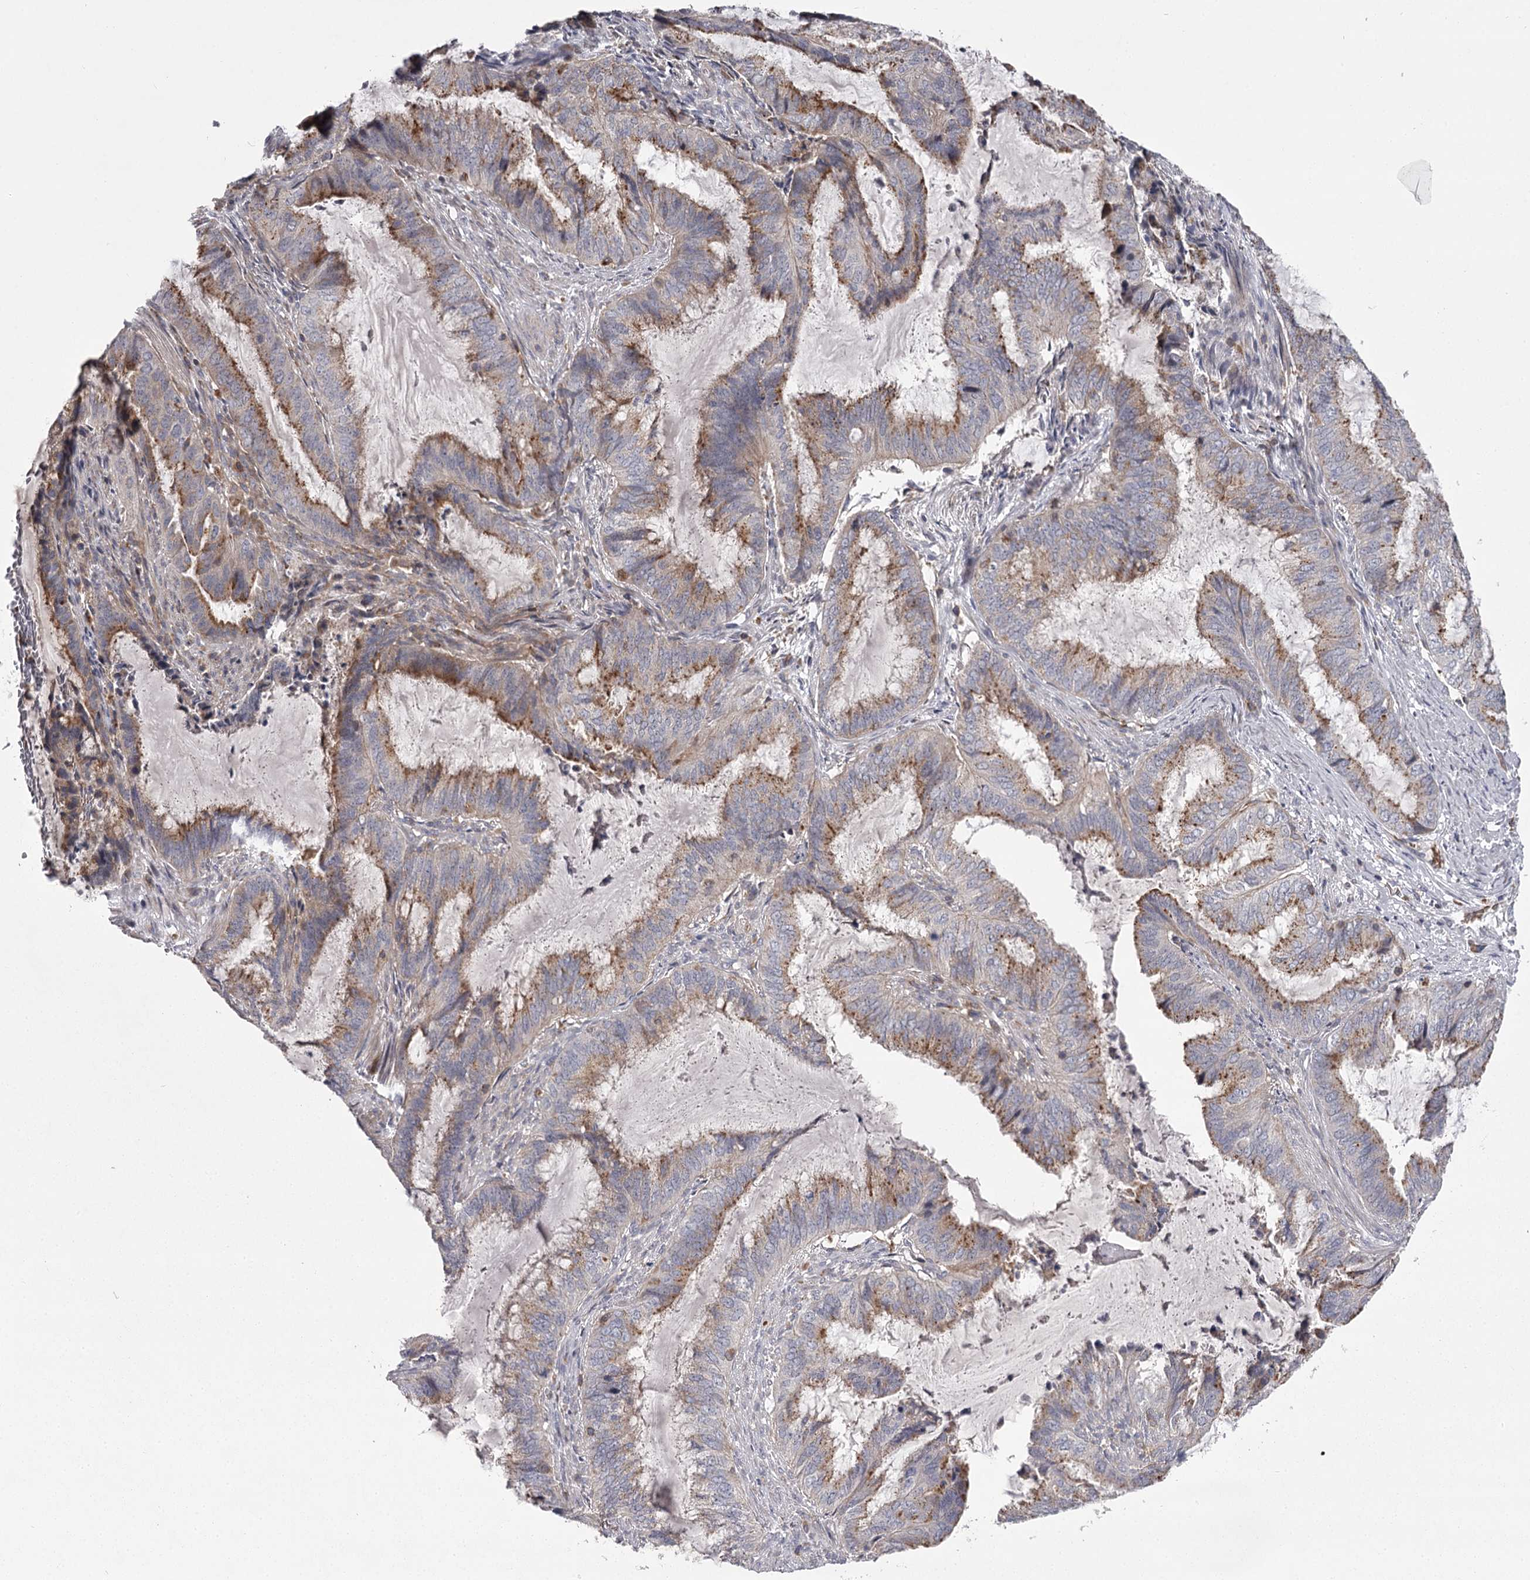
{"staining": {"intensity": "moderate", "quantity": ">75%", "location": "cytoplasmic/membranous"}, "tissue": "endometrial cancer", "cell_type": "Tumor cells", "image_type": "cancer", "snomed": [{"axis": "morphology", "description": "Adenocarcinoma, NOS"}, {"axis": "topography", "description": "Endometrium"}], "caption": "Moderate cytoplasmic/membranous staining is seen in about >75% of tumor cells in adenocarcinoma (endometrial).", "gene": "RASSF6", "patient": {"sex": "female", "age": 51}}